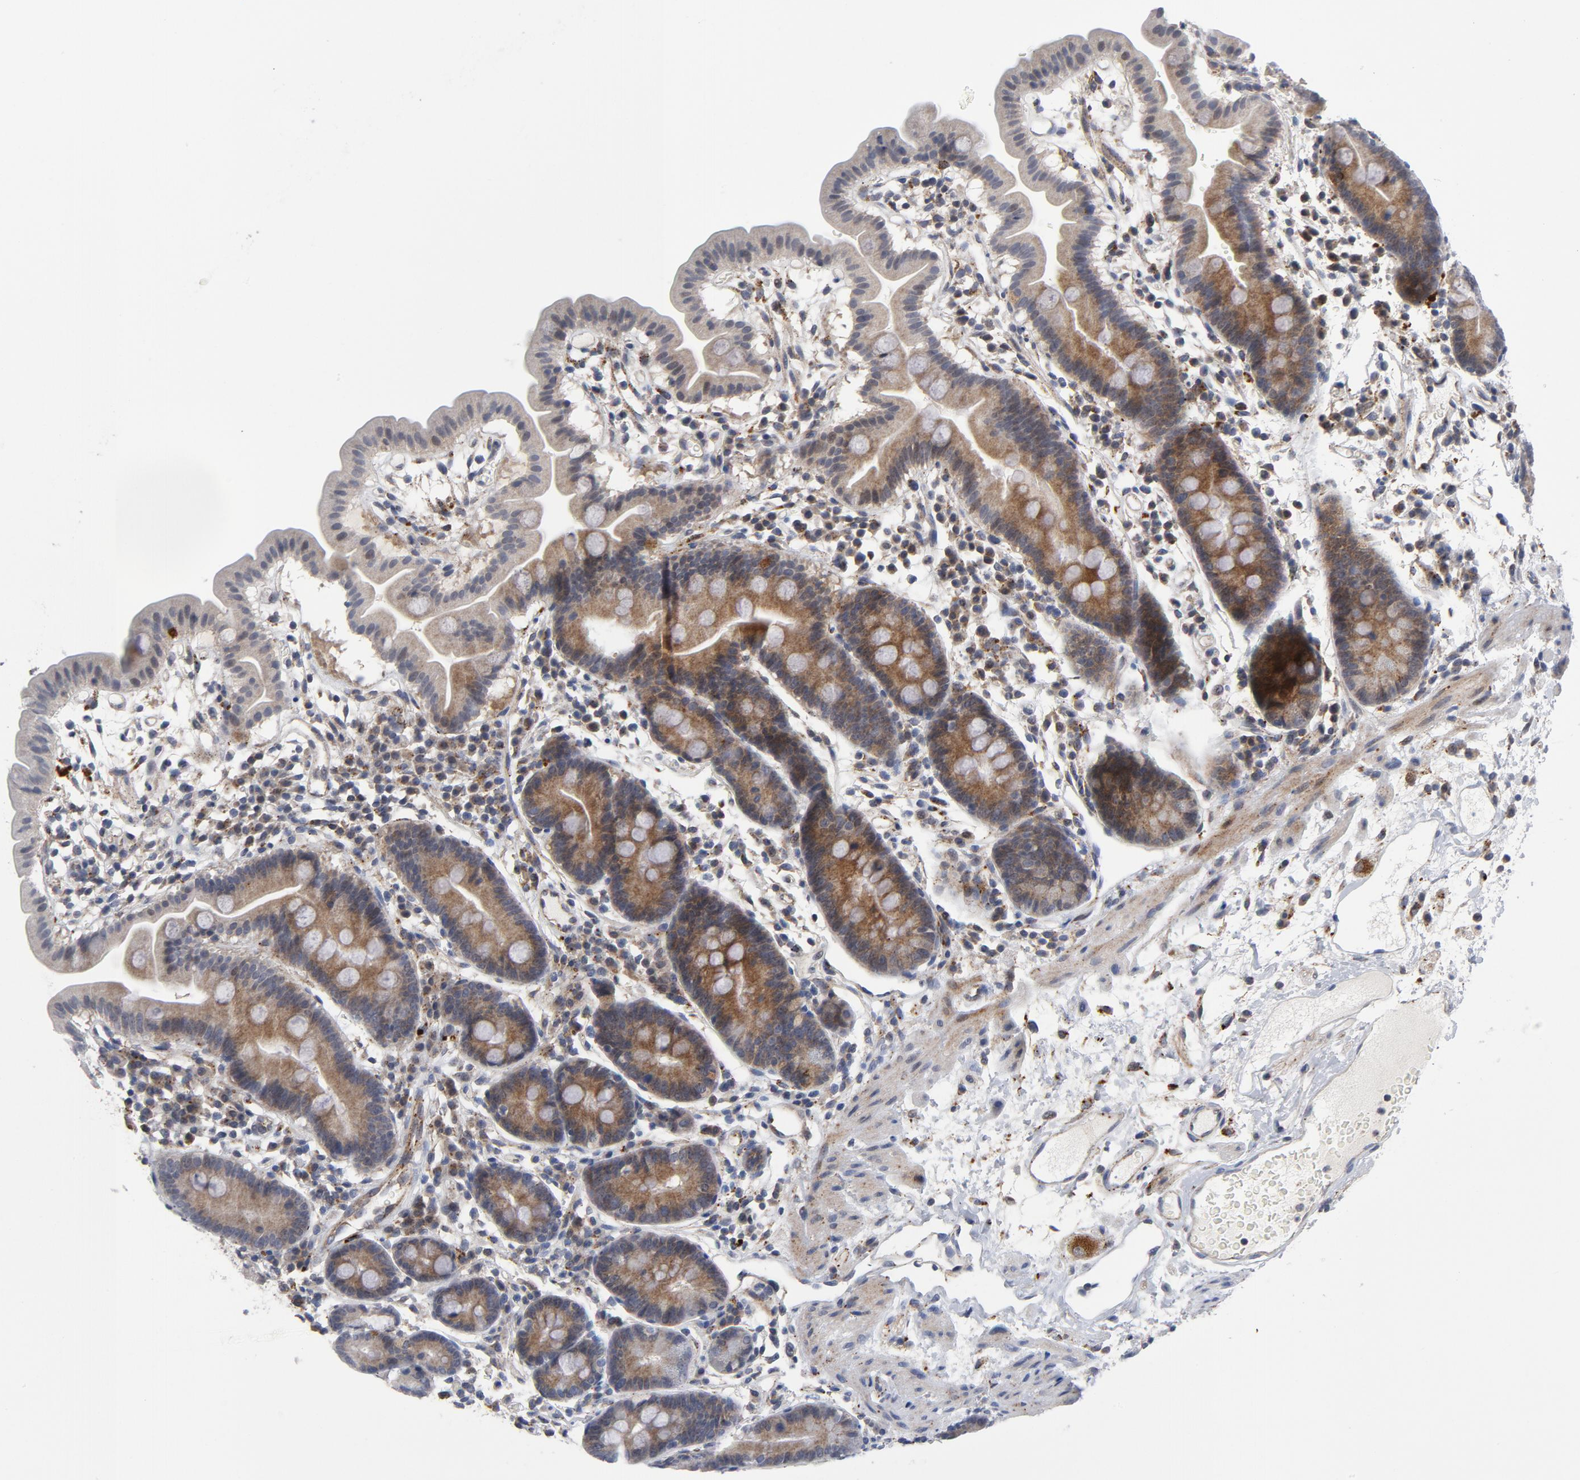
{"staining": {"intensity": "weak", "quantity": "25%-75%", "location": "cytoplasmic/membranous"}, "tissue": "duodenum", "cell_type": "Glandular cells", "image_type": "normal", "snomed": [{"axis": "morphology", "description": "Normal tissue, NOS"}, {"axis": "topography", "description": "Duodenum"}], "caption": "Weak cytoplasmic/membranous protein positivity is present in about 25%-75% of glandular cells in duodenum.", "gene": "AKT2", "patient": {"sex": "male", "age": 50}}